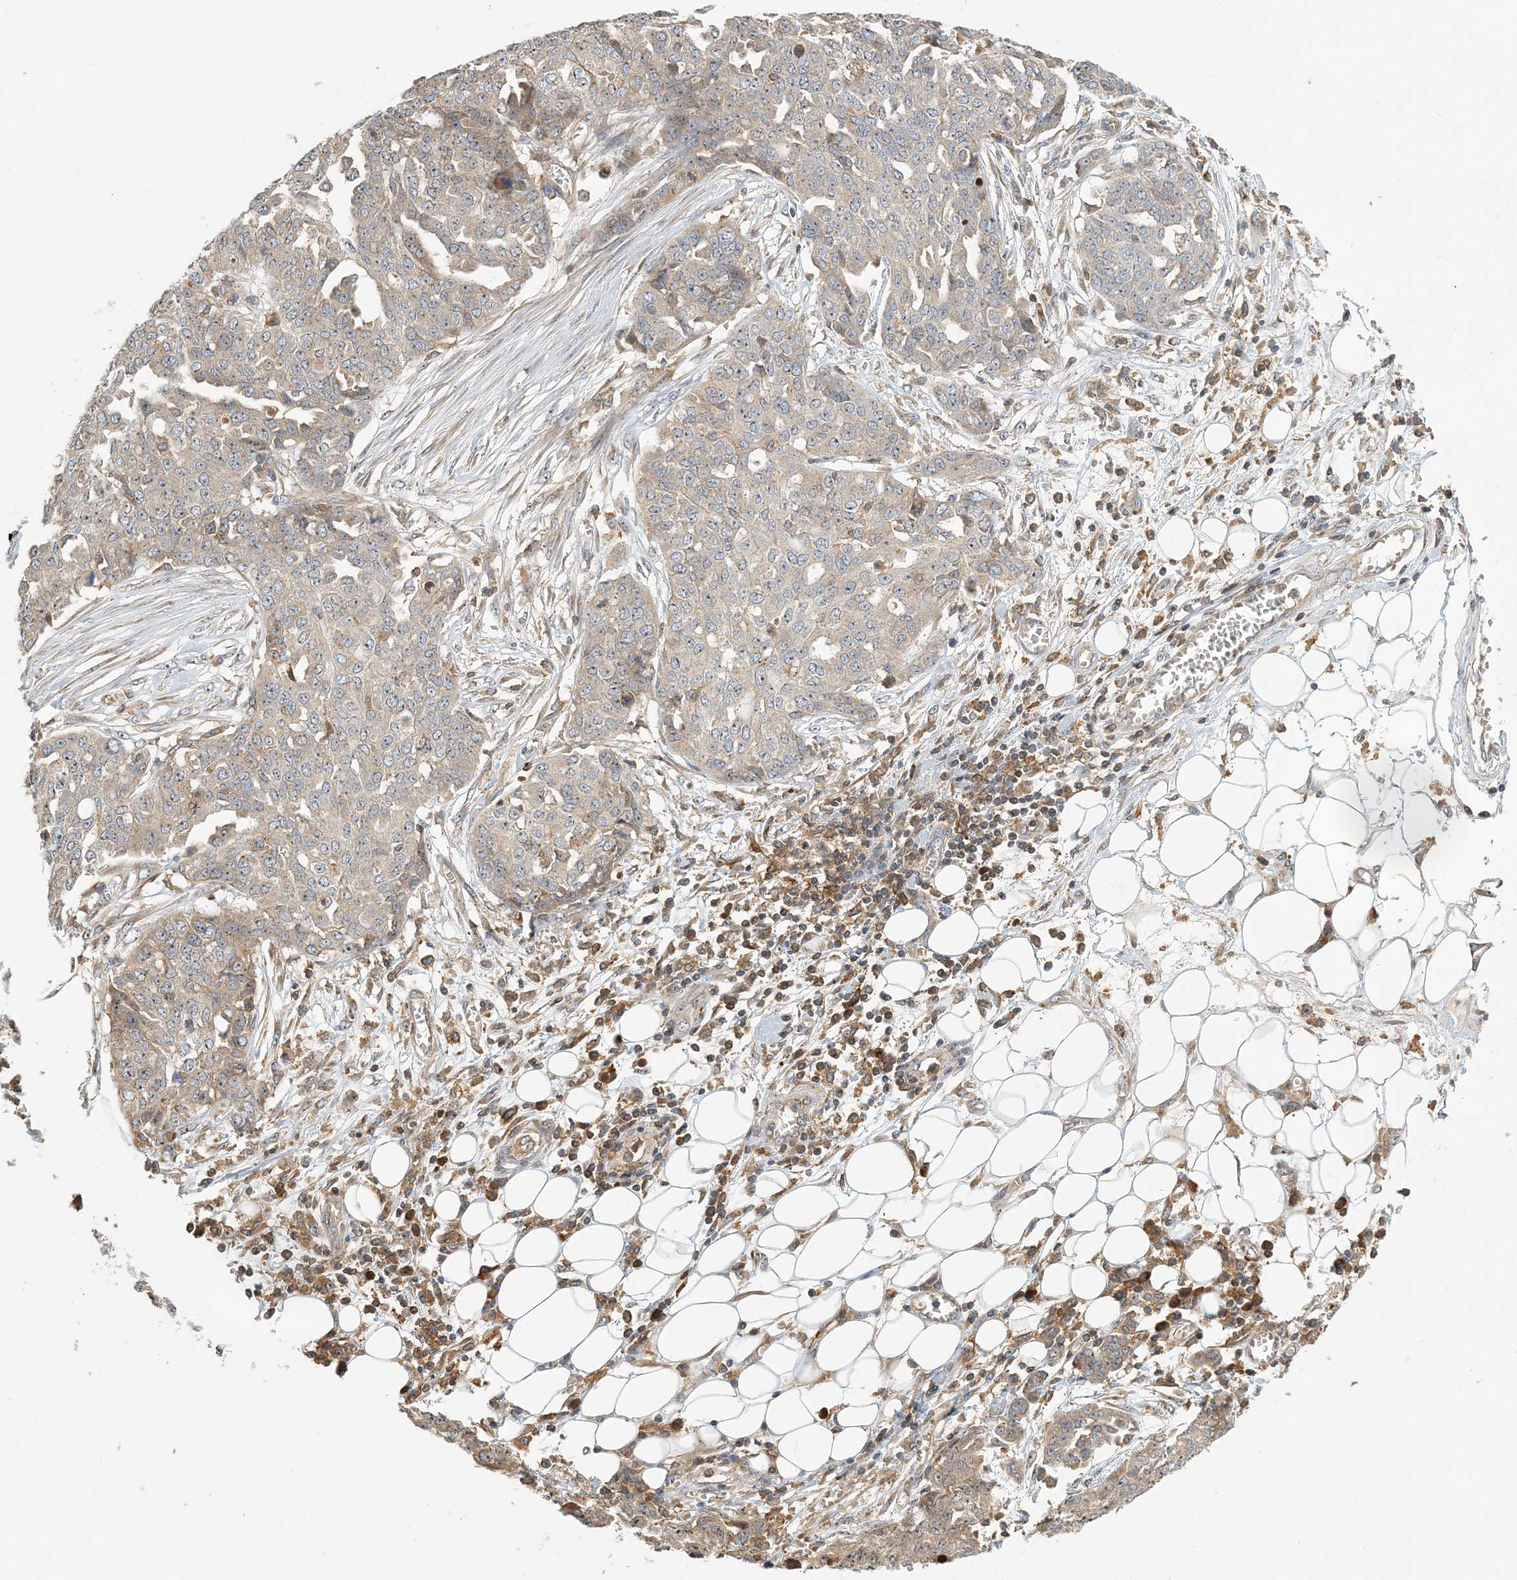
{"staining": {"intensity": "negative", "quantity": "none", "location": "none"}, "tissue": "ovarian cancer", "cell_type": "Tumor cells", "image_type": "cancer", "snomed": [{"axis": "morphology", "description": "Cystadenocarcinoma, serous, NOS"}, {"axis": "topography", "description": "Soft tissue"}, {"axis": "topography", "description": "Ovary"}], "caption": "Protein analysis of ovarian cancer demonstrates no significant staining in tumor cells. Brightfield microscopy of immunohistochemistry stained with DAB (brown) and hematoxylin (blue), captured at high magnification.", "gene": "COLEC11", "patient": {"sex": "female", "age": 57}}